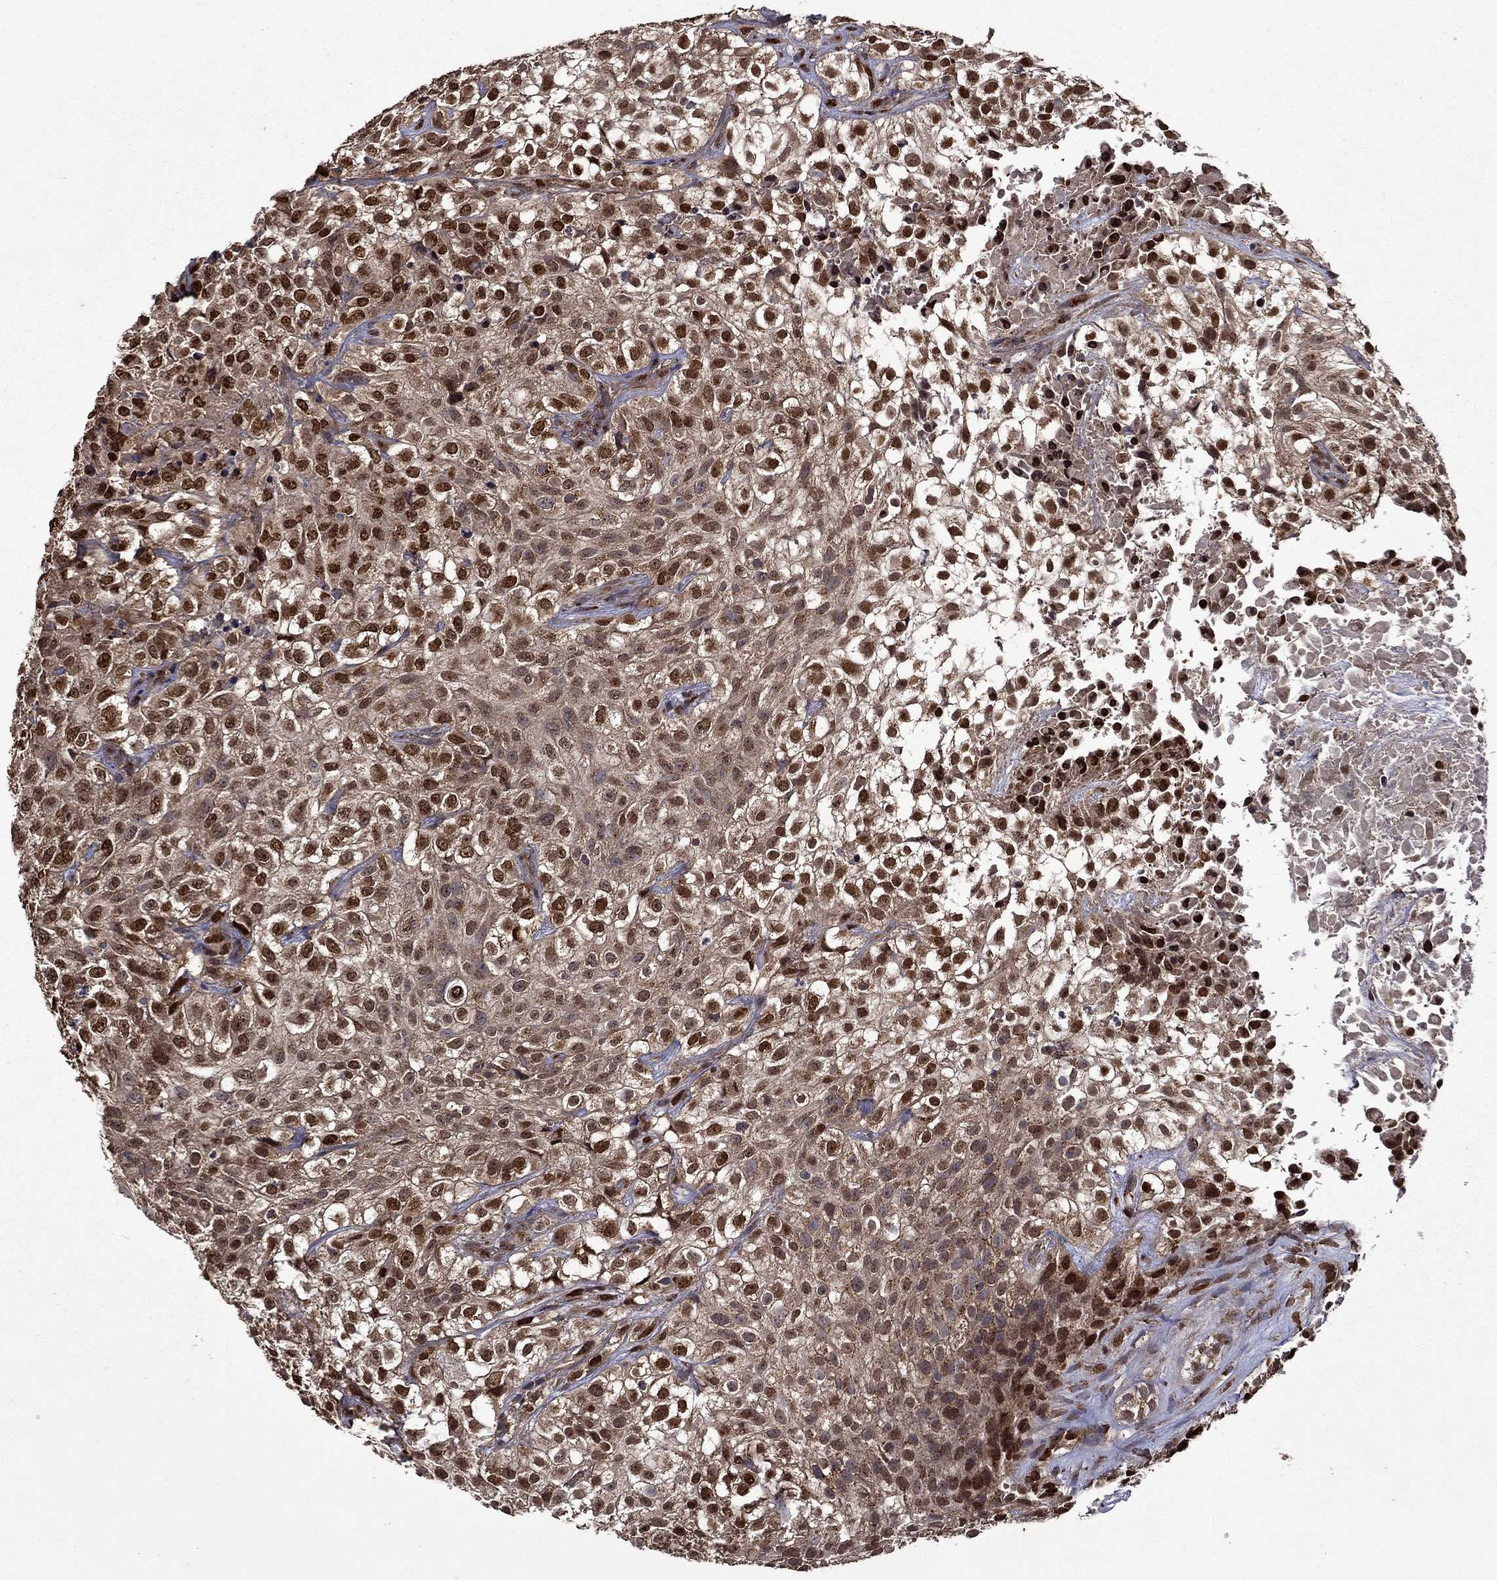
{"staining": {"intensity": "strong", "quantity": ">75%", "location": "cytoplasmic/membranous,nuclear"}, "tissue": "urothelial cancer", "cell_type": "Tumor cells", "image_type": "cancer", "snomed": [{"axis": "morphology", "description": "Urothelial carcinoma, High grade"}, {"axis": "topography", "description": "Urinary bladder"}], "caption": "Immunohistochemical staining of human urothelial carcinoma (high-grade) demonstrates high levels of strong cytoplasmic/membranous and nuclear protein staining in about >75% of tumor cells.", "gene": "ITM2B", "patient": {"sex": "male", "age": 56}}